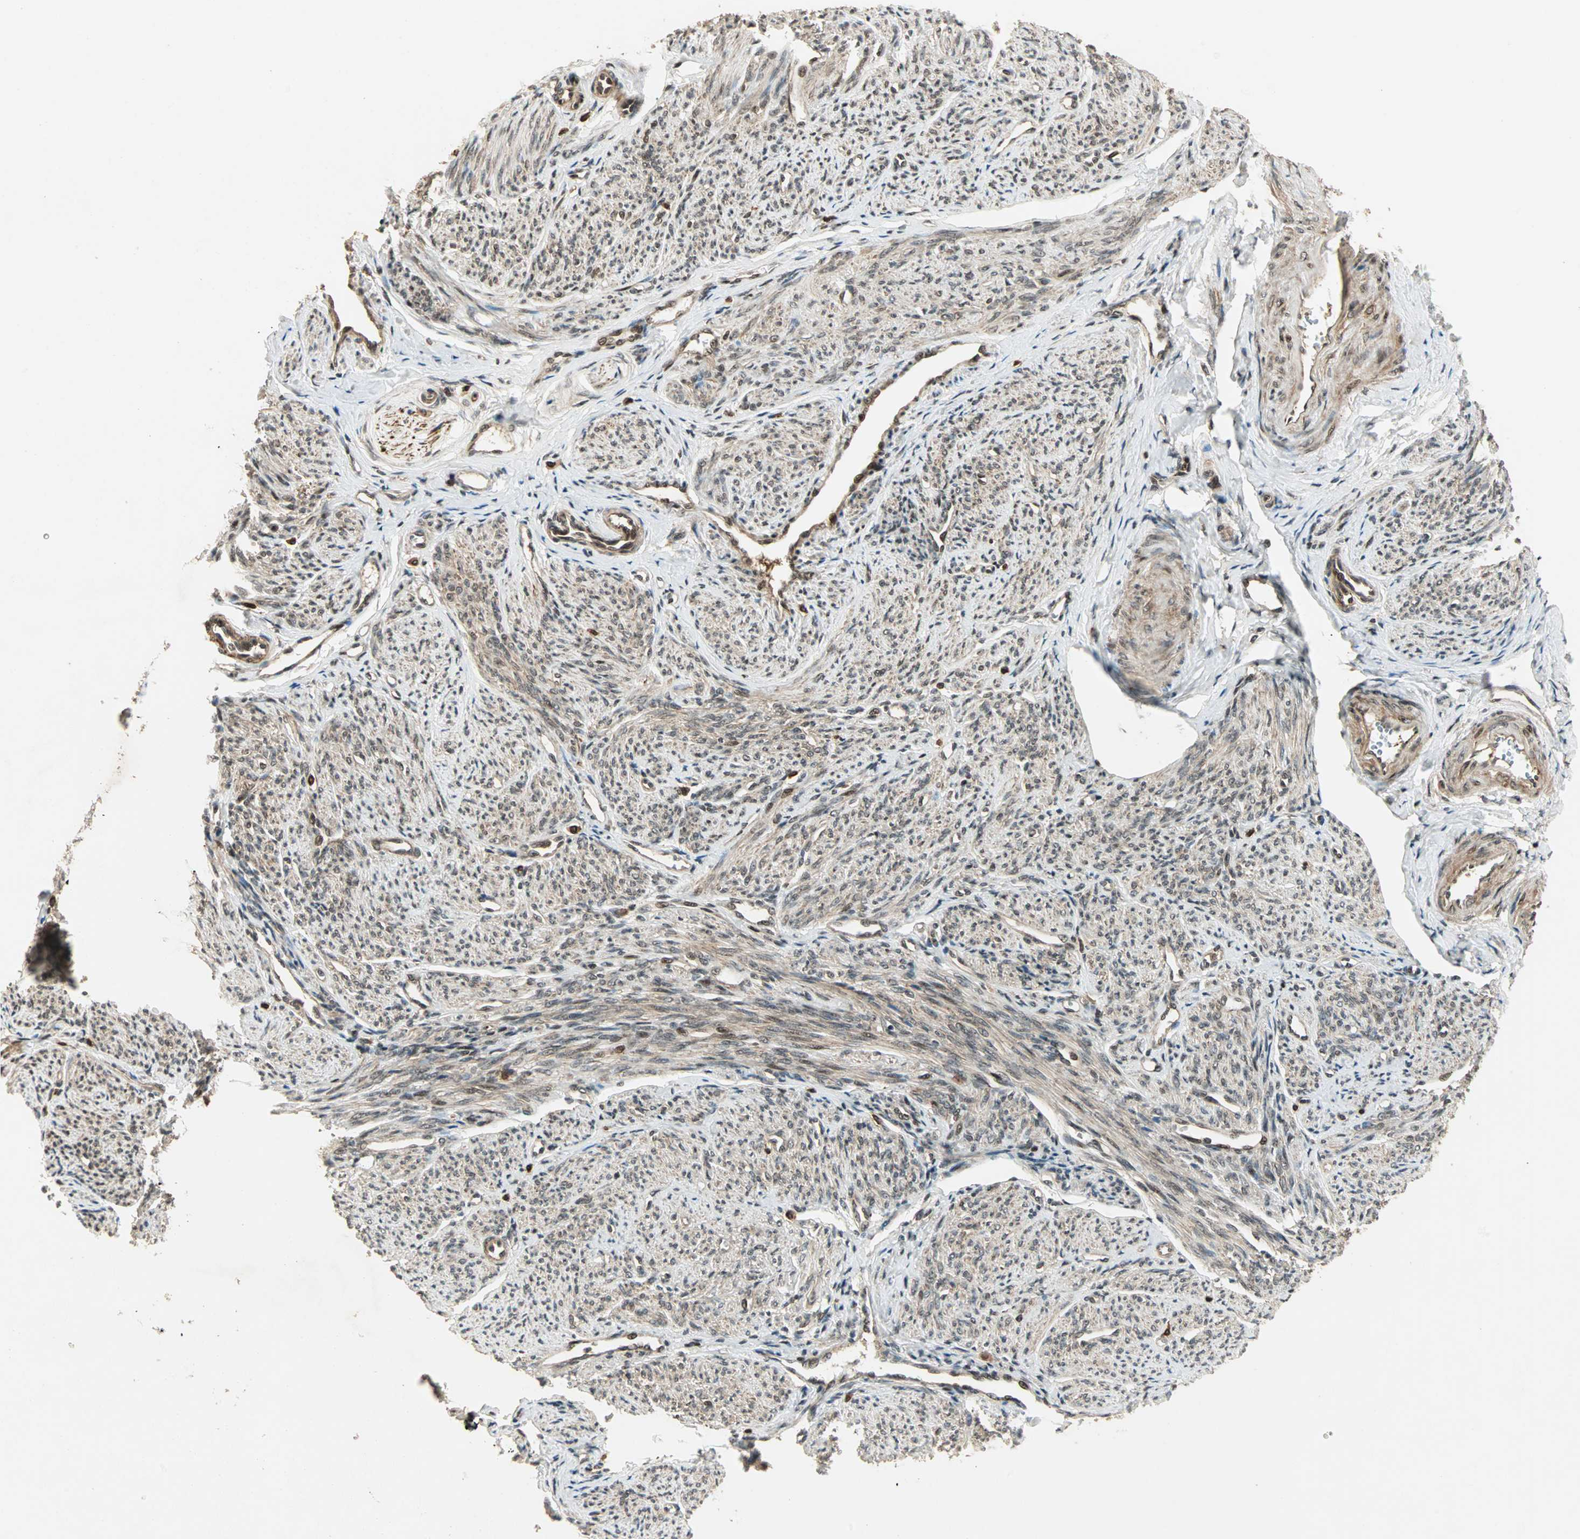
{"staining": {"intensity": "moderate", "quantity": ">75%", "location": "cytoplasmic/membranous"}, "tissue": "smooth muscle", "cell_type": "Smooth muscle cells", "image_type": "normal", "snomed": [{"axis": "morphology", "description": "Normal tissue, NOS"}, {"axis": "topography", "description": "Smooth muscle"}], "caption": "Immunohistochemical staining of benign human smooth muscle demonstrates >75% levels of moderate cytoplasmic/membranous protein staining in about >75% of smooth muscle cells.", "gene": "ZBED9", "patient": {"sex": "female", "age": 65}}